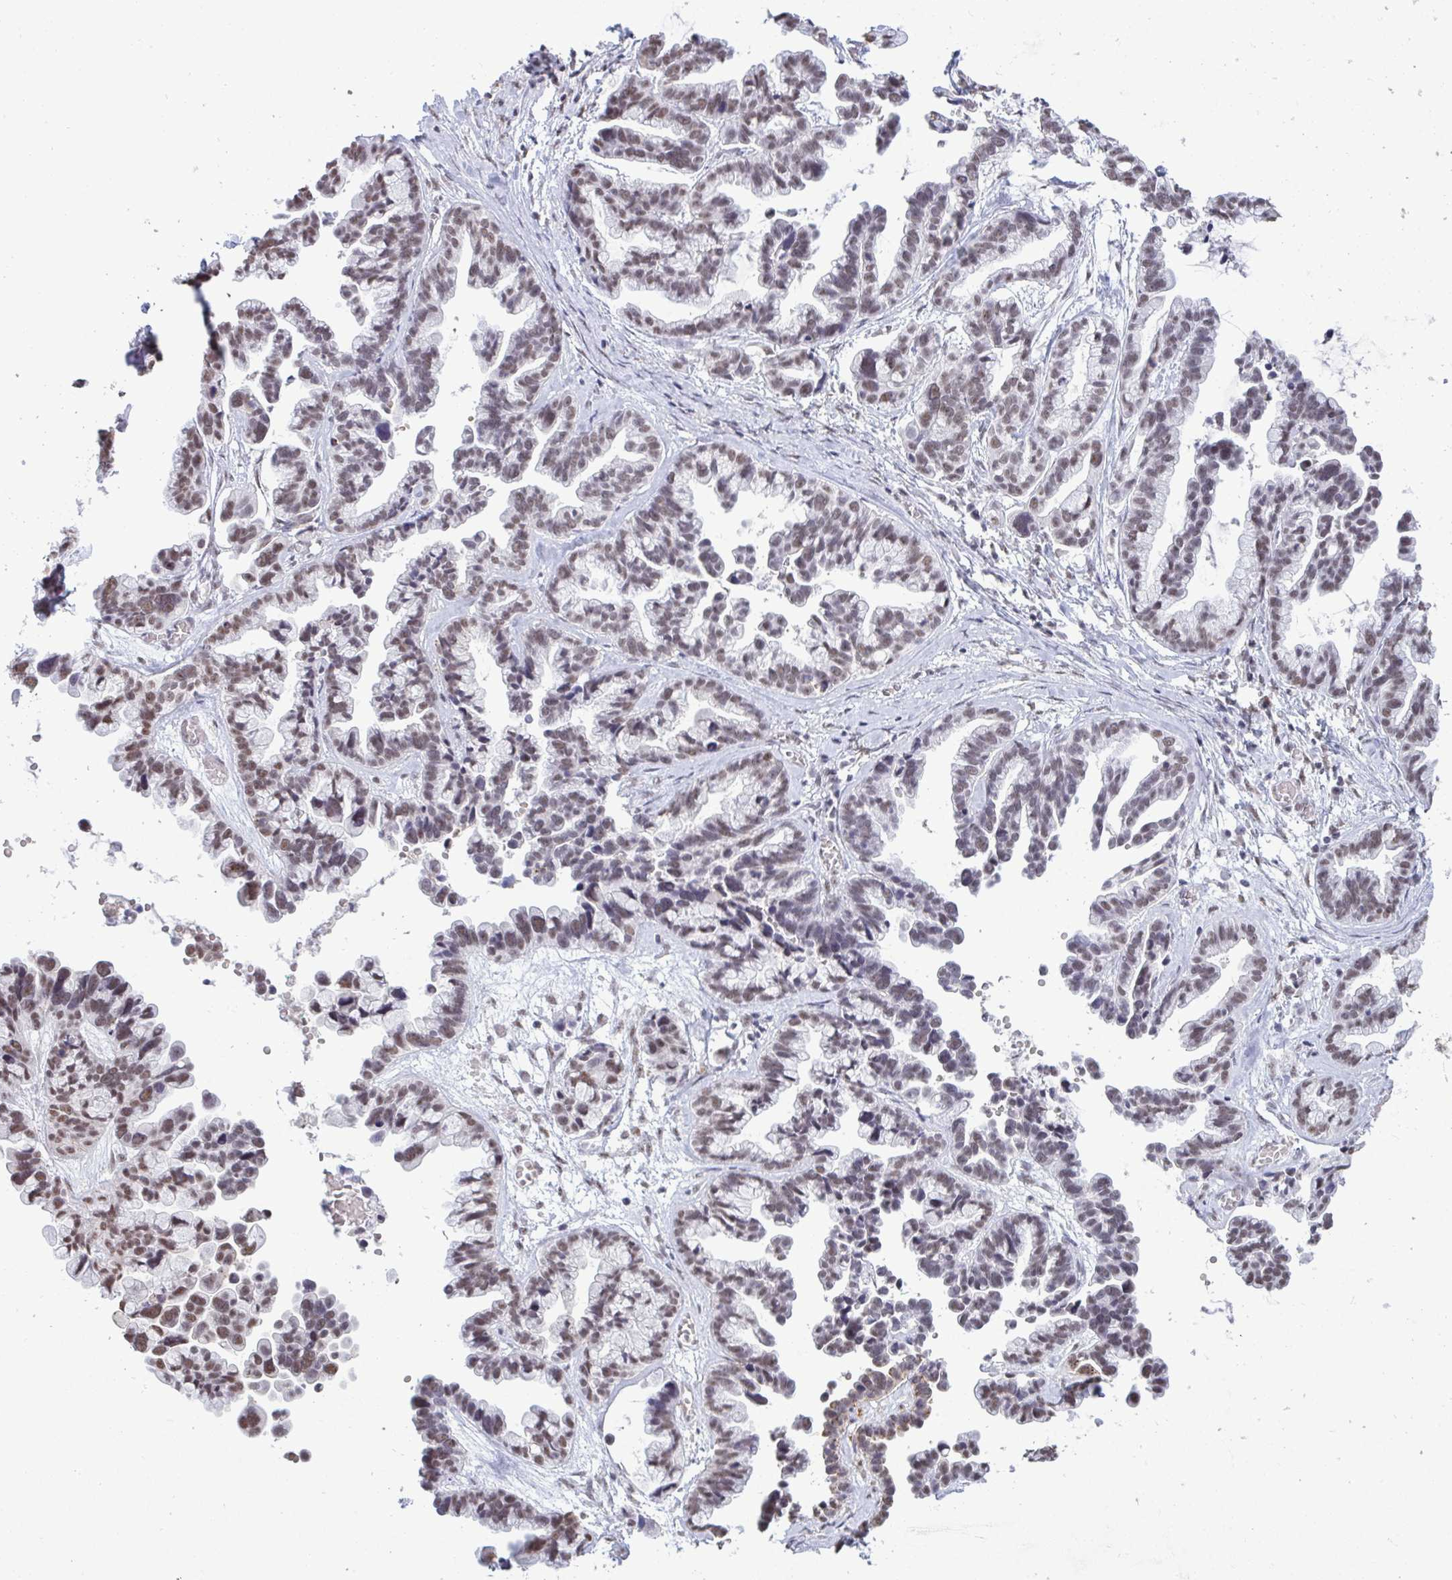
{"staining": {"intensity": "weak", "quantity": "25%-75%", "location": "nuclear"}, "tissue": "ovarian cancer", "cell_type": "Tumor cells", "image_type": "cancer", "snomed": [{"axis": "morphology", "description": "Cystadenocarcinoma, serous, NOS"}, {"axis": "topography", "description": "Ovary"}], "caption": "Ovarian cancer stained with IHC demonstrates weak nuclear positivity in approximately 25%-75% of tumor cells.", "gene": "PUF60", "patient": {"sex": "female", "age": 56}}